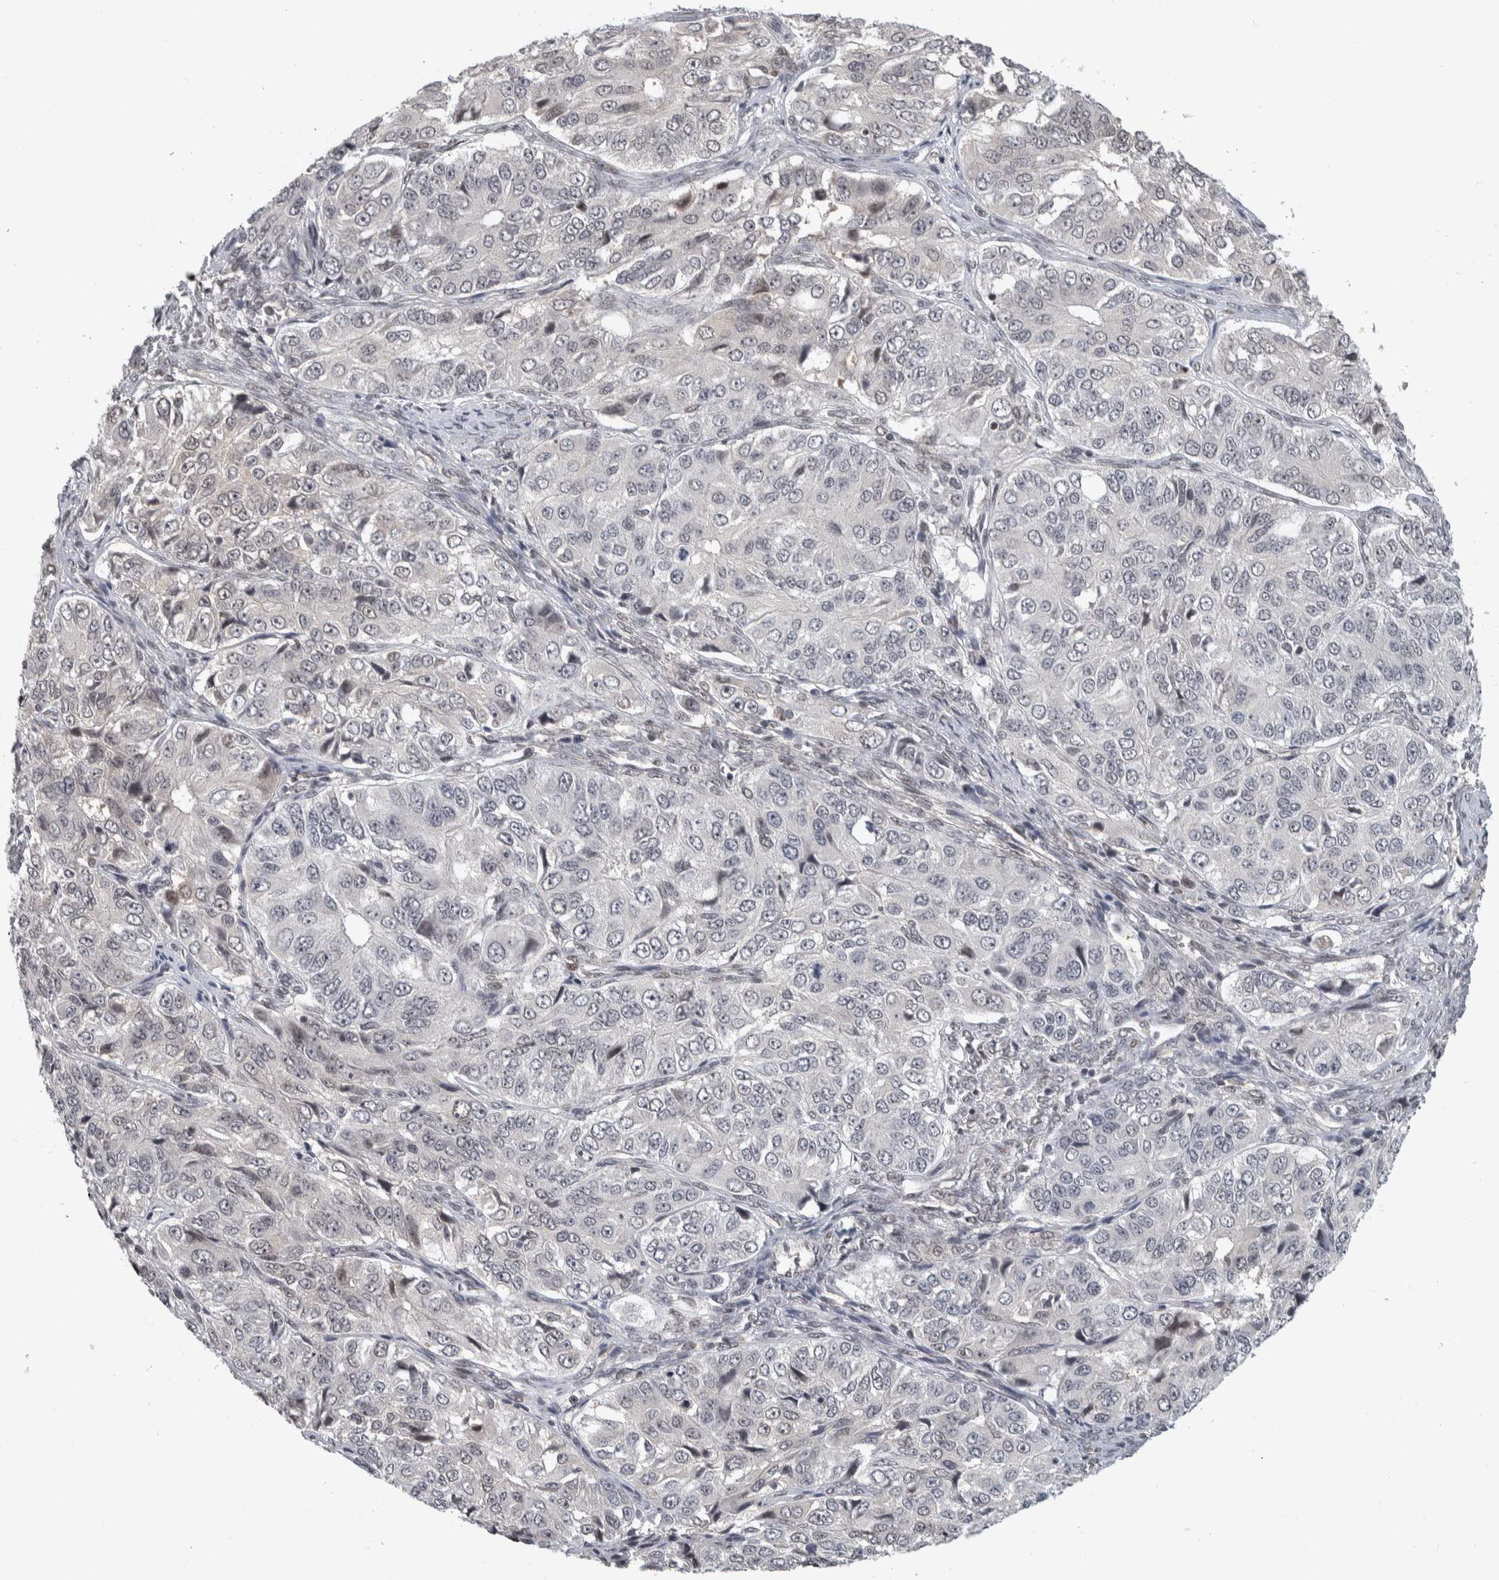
{"staining": {"intensity": "negative", "quantity": "none", "location": "none"}, "tissue": "ovarian cancer", "cell_type": "Tumor cells", "image_type": "cancer", "snomed": [{"axis": "morphology", "description": "Carcinoma, endometroid"}, {"axis": "topography", "description": "Ovary"}], "caption": "The IHC photomicrograph has no significant positivity in tumor cells of ovarian cancer tissue. The staining is performed using DAB (3,3'-diaminobenzidine) brown chromogen with nuclei counter-stained in using hematoxylin.", "gene": "ZSCAN21", "patient": {"sex": "female", "age": 51}}